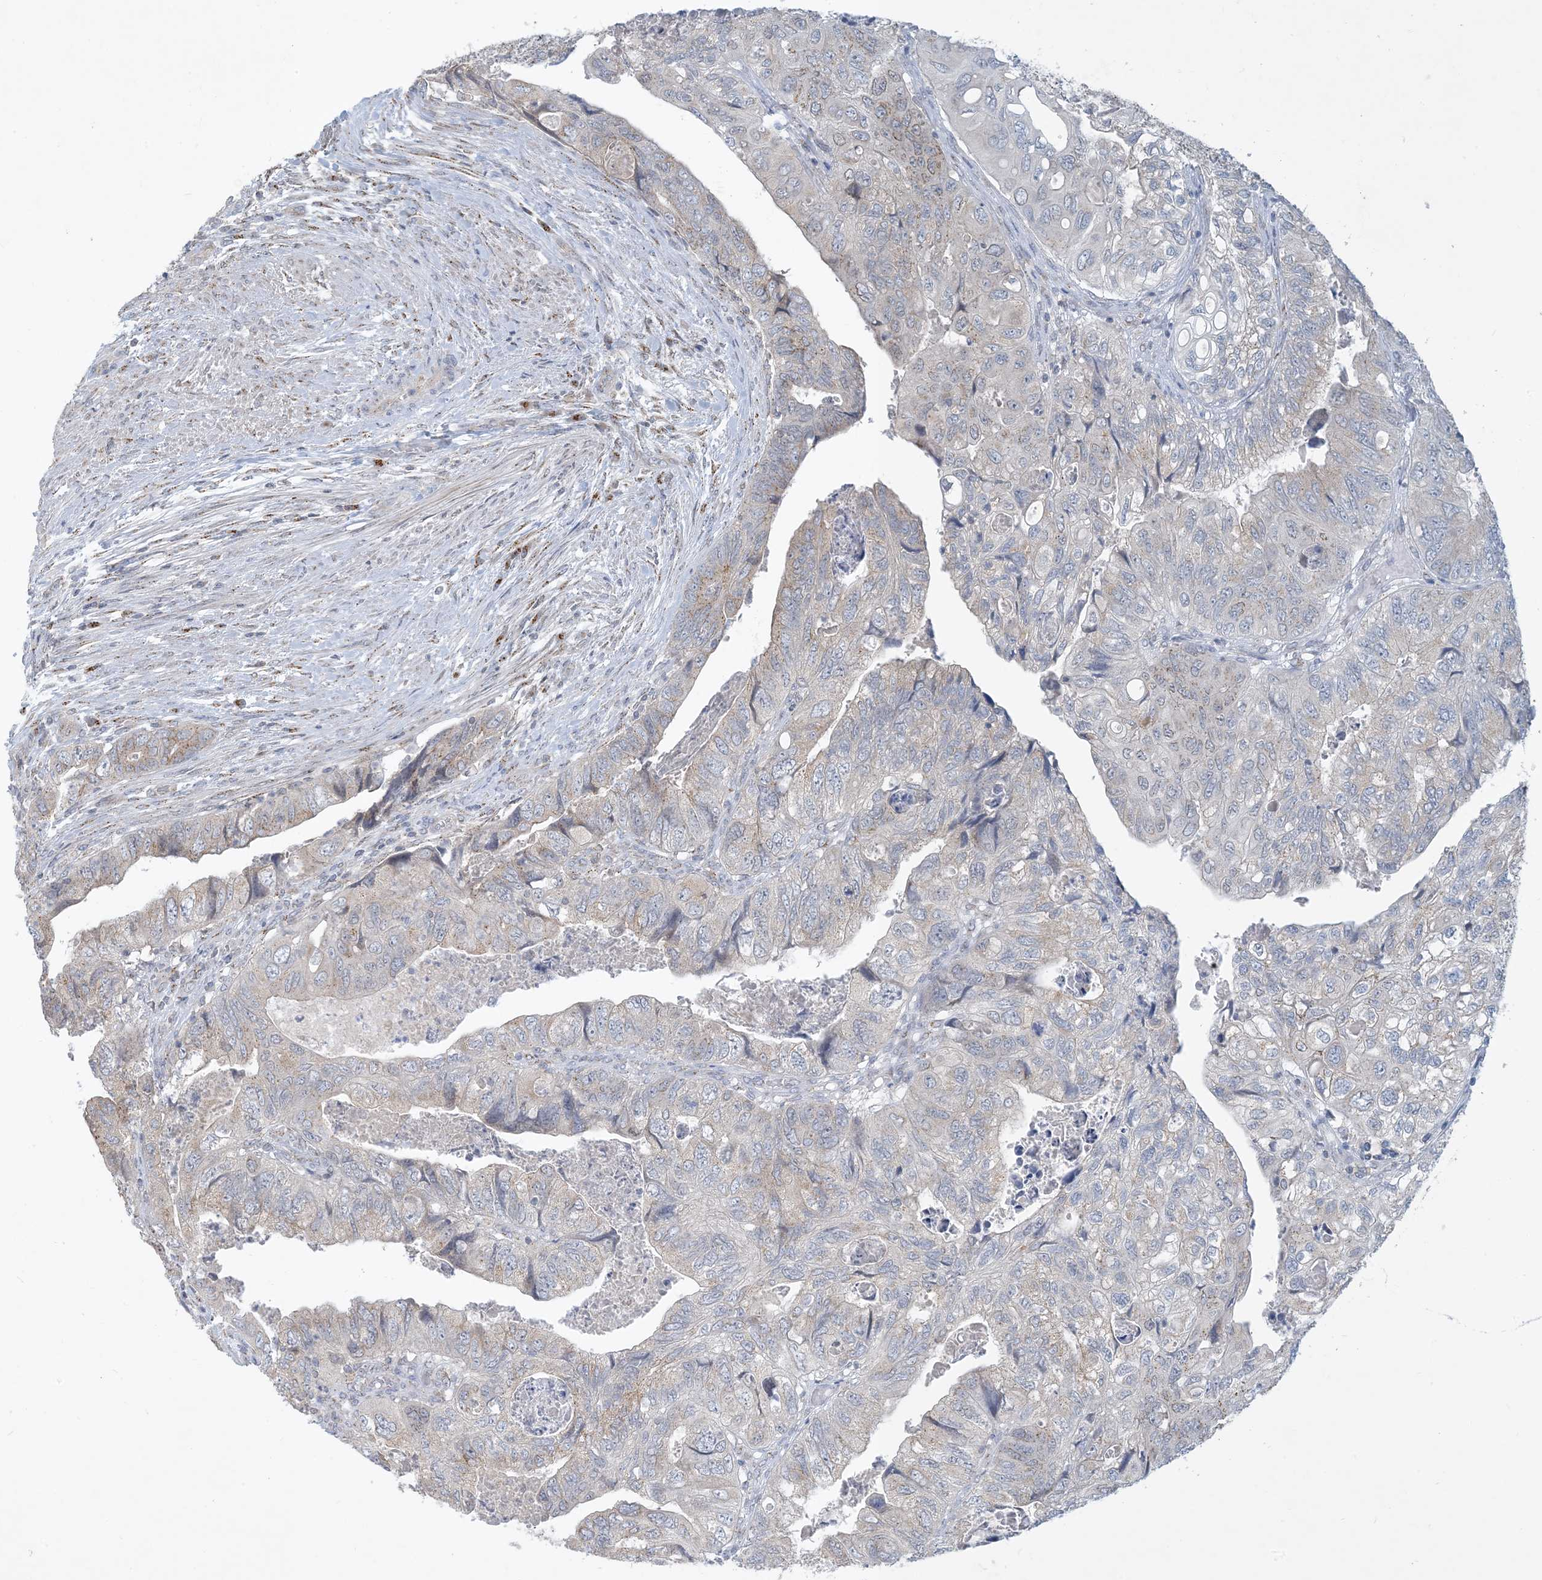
{"staining": {"intensity": "weak", "quantity": "<25%", "location": "cytoplasmic/membranous"}, "tissue": "colorectal cancer", "cell_type": "Tumor cells", "image_type": "cancer", "snomed": [{"axis": "morphology", "description": "Adenocarcinoma, NOS"}, {"axis": "topography", "description": "Rectum"}], "caption": "IHC of colorectal cancer (adenocarcinoma) reveals no staining in tumor cells.", "gene": "CCDC14", "patient": {"sex": "male", "age": 63}}